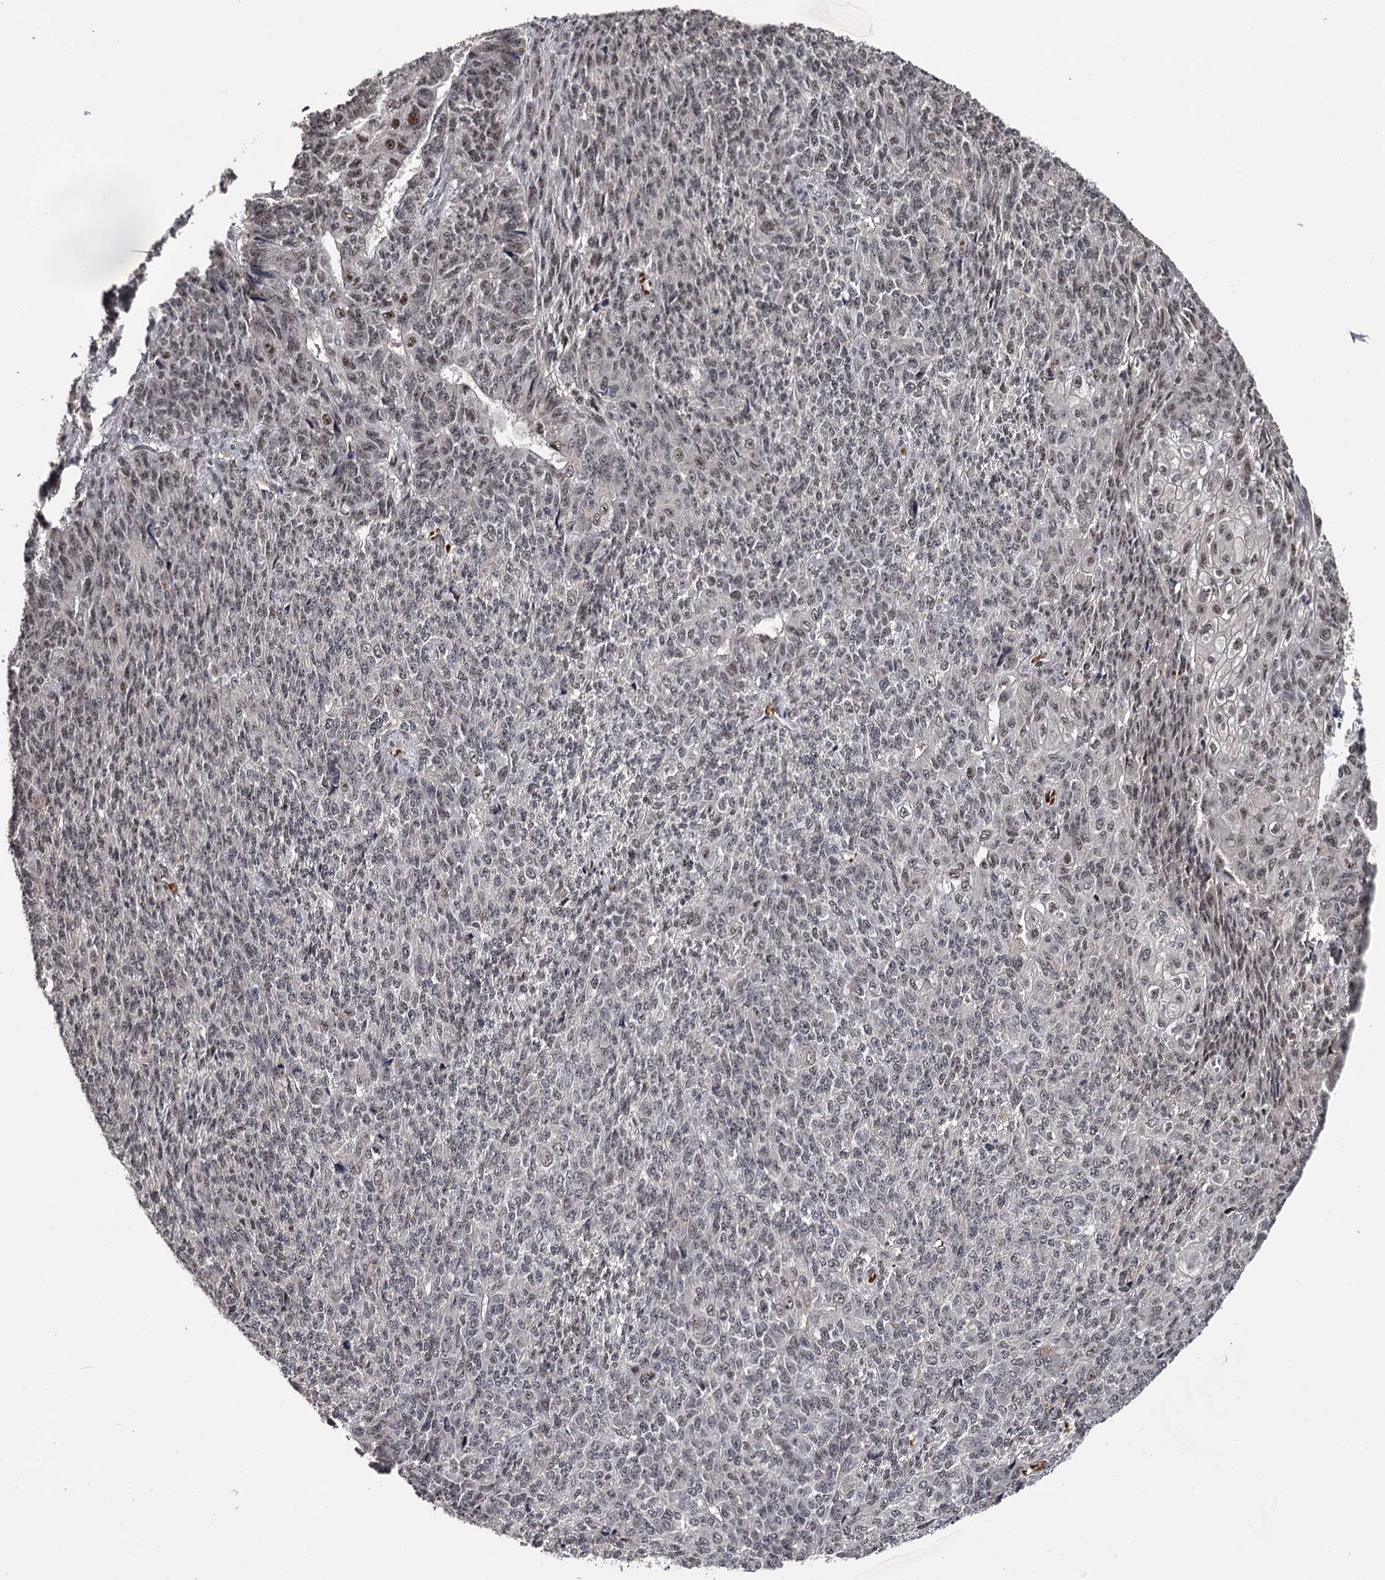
{"staining": {"intensity": "weak", "quantity": "<25%", "location": "nuclear"}, "tissue": "endometrial cancer", "cell_type": "Tumor cells", "image_type": "cancer", "snomed": [{"axis": "morphology", "description": "Adenocarcinoma, NOS"}, {"axis": "topography", "description": "Endometrium"}], "caption": "The image displays no staining of tumor cells in adenocarcinoma (endometrial).", "gene": "RNF44", "patient": {"sex": "female", "age": 32}}